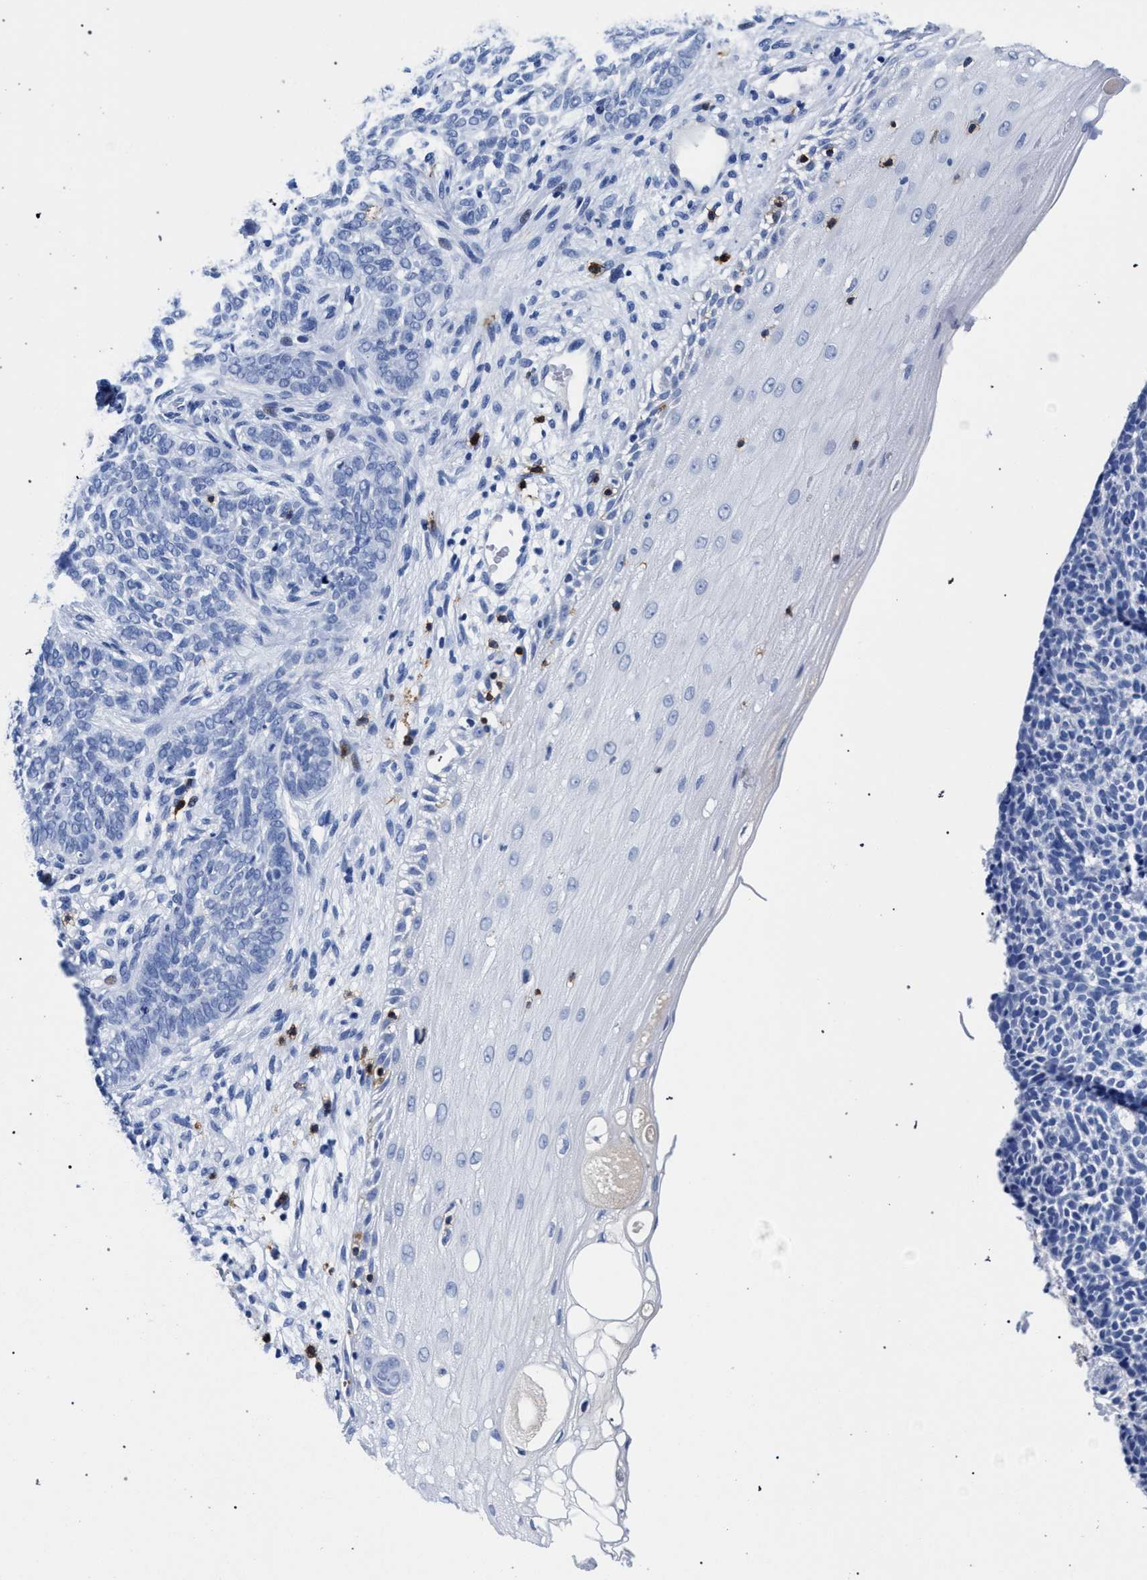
{"staining": {"intensity": "negative", "quantity": "none", "location": "none"}, "tissue": "skin cancer", "cell_type": "Tumor cells", "image_type": "cancer", "snomed": [{"axis": "morphology", "description": "Basal cell carcinoma"}, {"axis": "topography", "description": "Skin"}], "caption": "Tumor cells show no significant protein expression in skin basal cell carcinoma.", "gene": "KLRK1", "patient": {"sex": "male", "age": 87}}